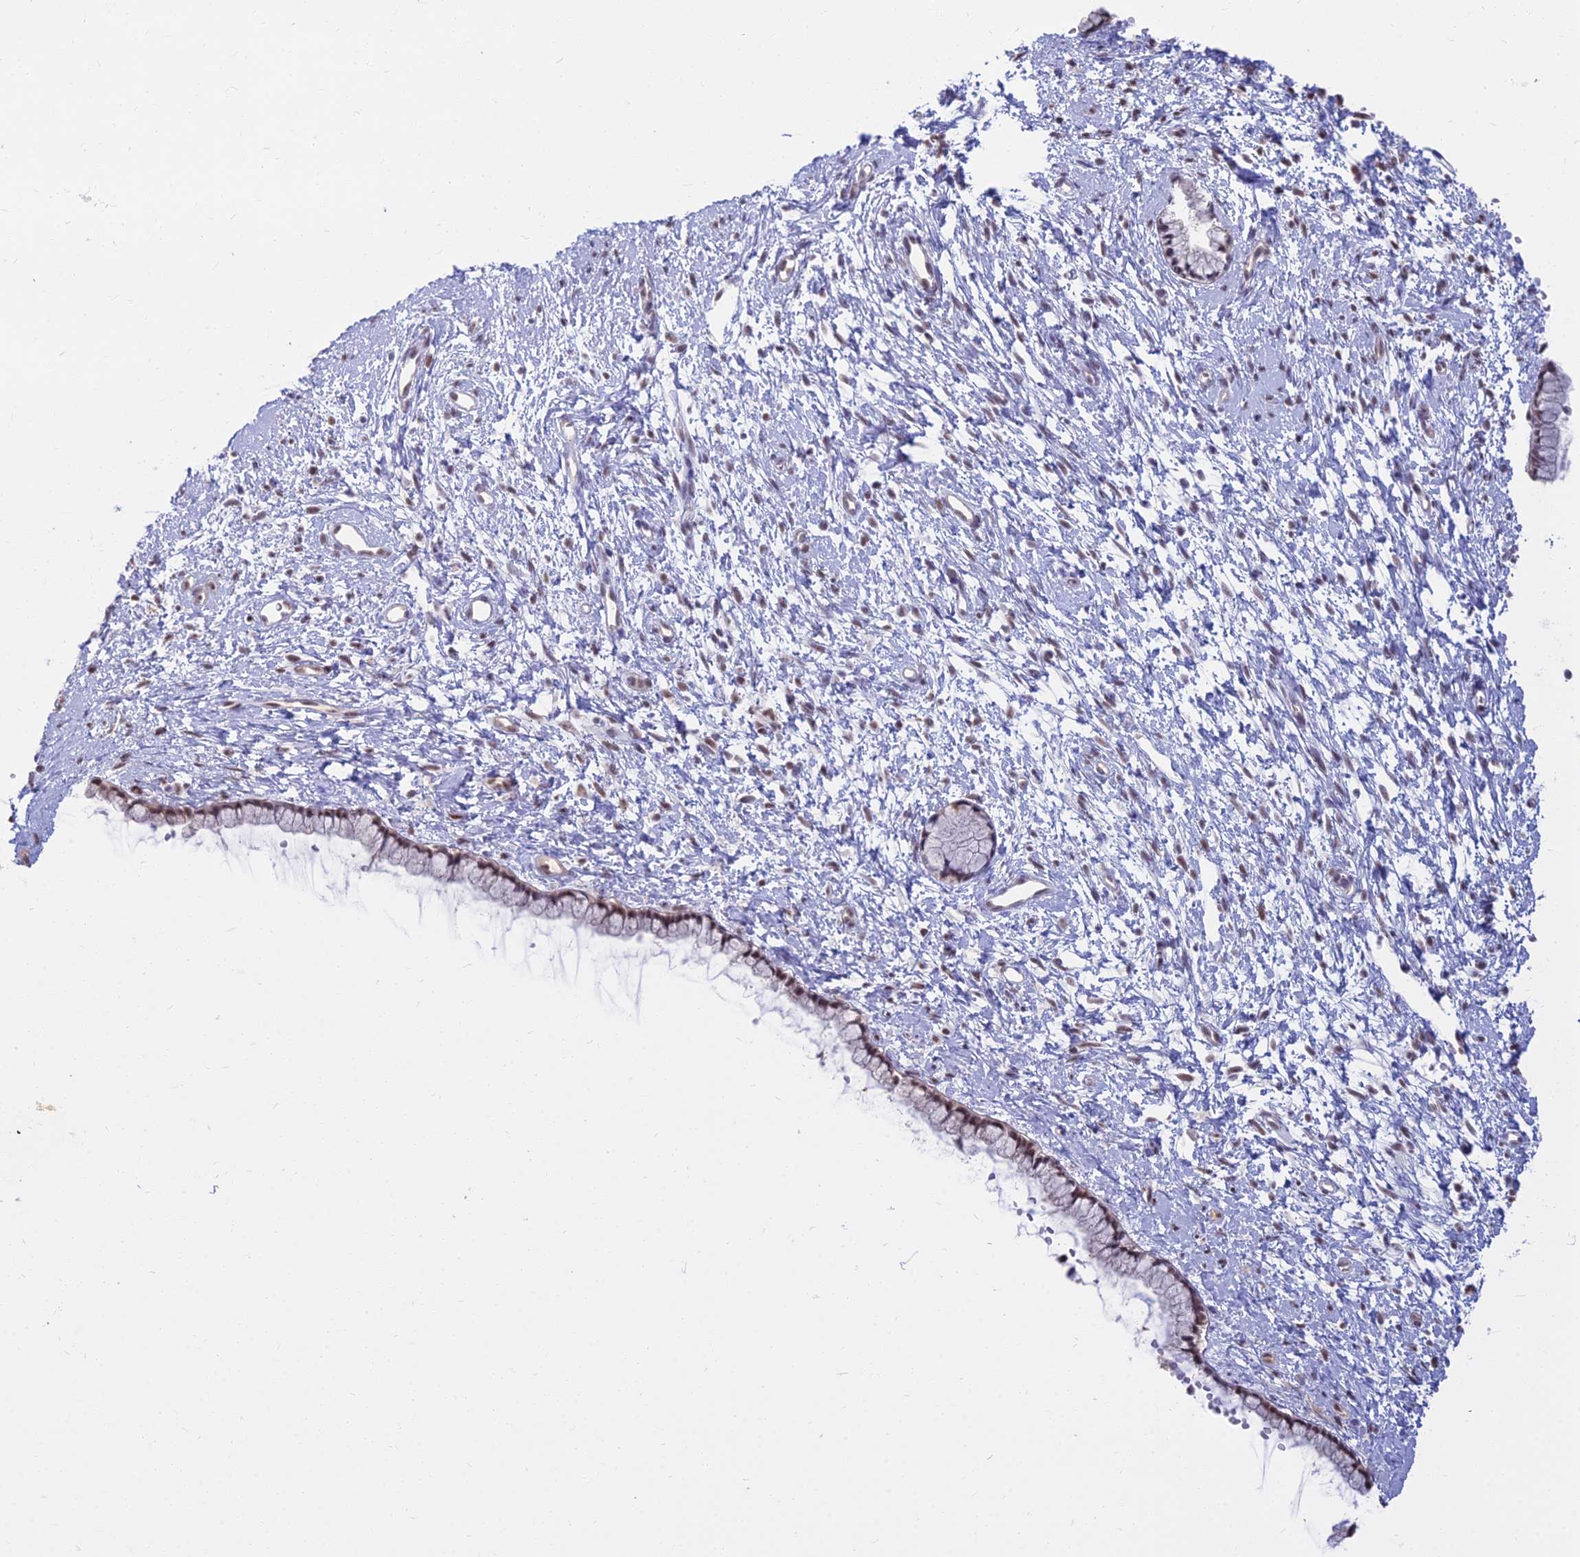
{"staining": {"intensity": "weak", "quantity": "25%-75%", "location": "nuclear"}, "tissue": "cervix", "cell_type": "Glandular cells", "image_type": "normal", "snomed": [{"axis": "morphology", "description": "Normal tissue, NOS"}, {"axis": "topography", "description": "Cervix"}], "caption": "An immunohistochemistry (IHC) histopathology image of normal tissue is shown. Protein staining in brown highlights weak nuclear positivity in cervix within glandular cells. (Brightfield microscopy of DAB IHC at high magnification).", "gene": "SRSF7", "patient": {"sex": "female", "age": 57}}